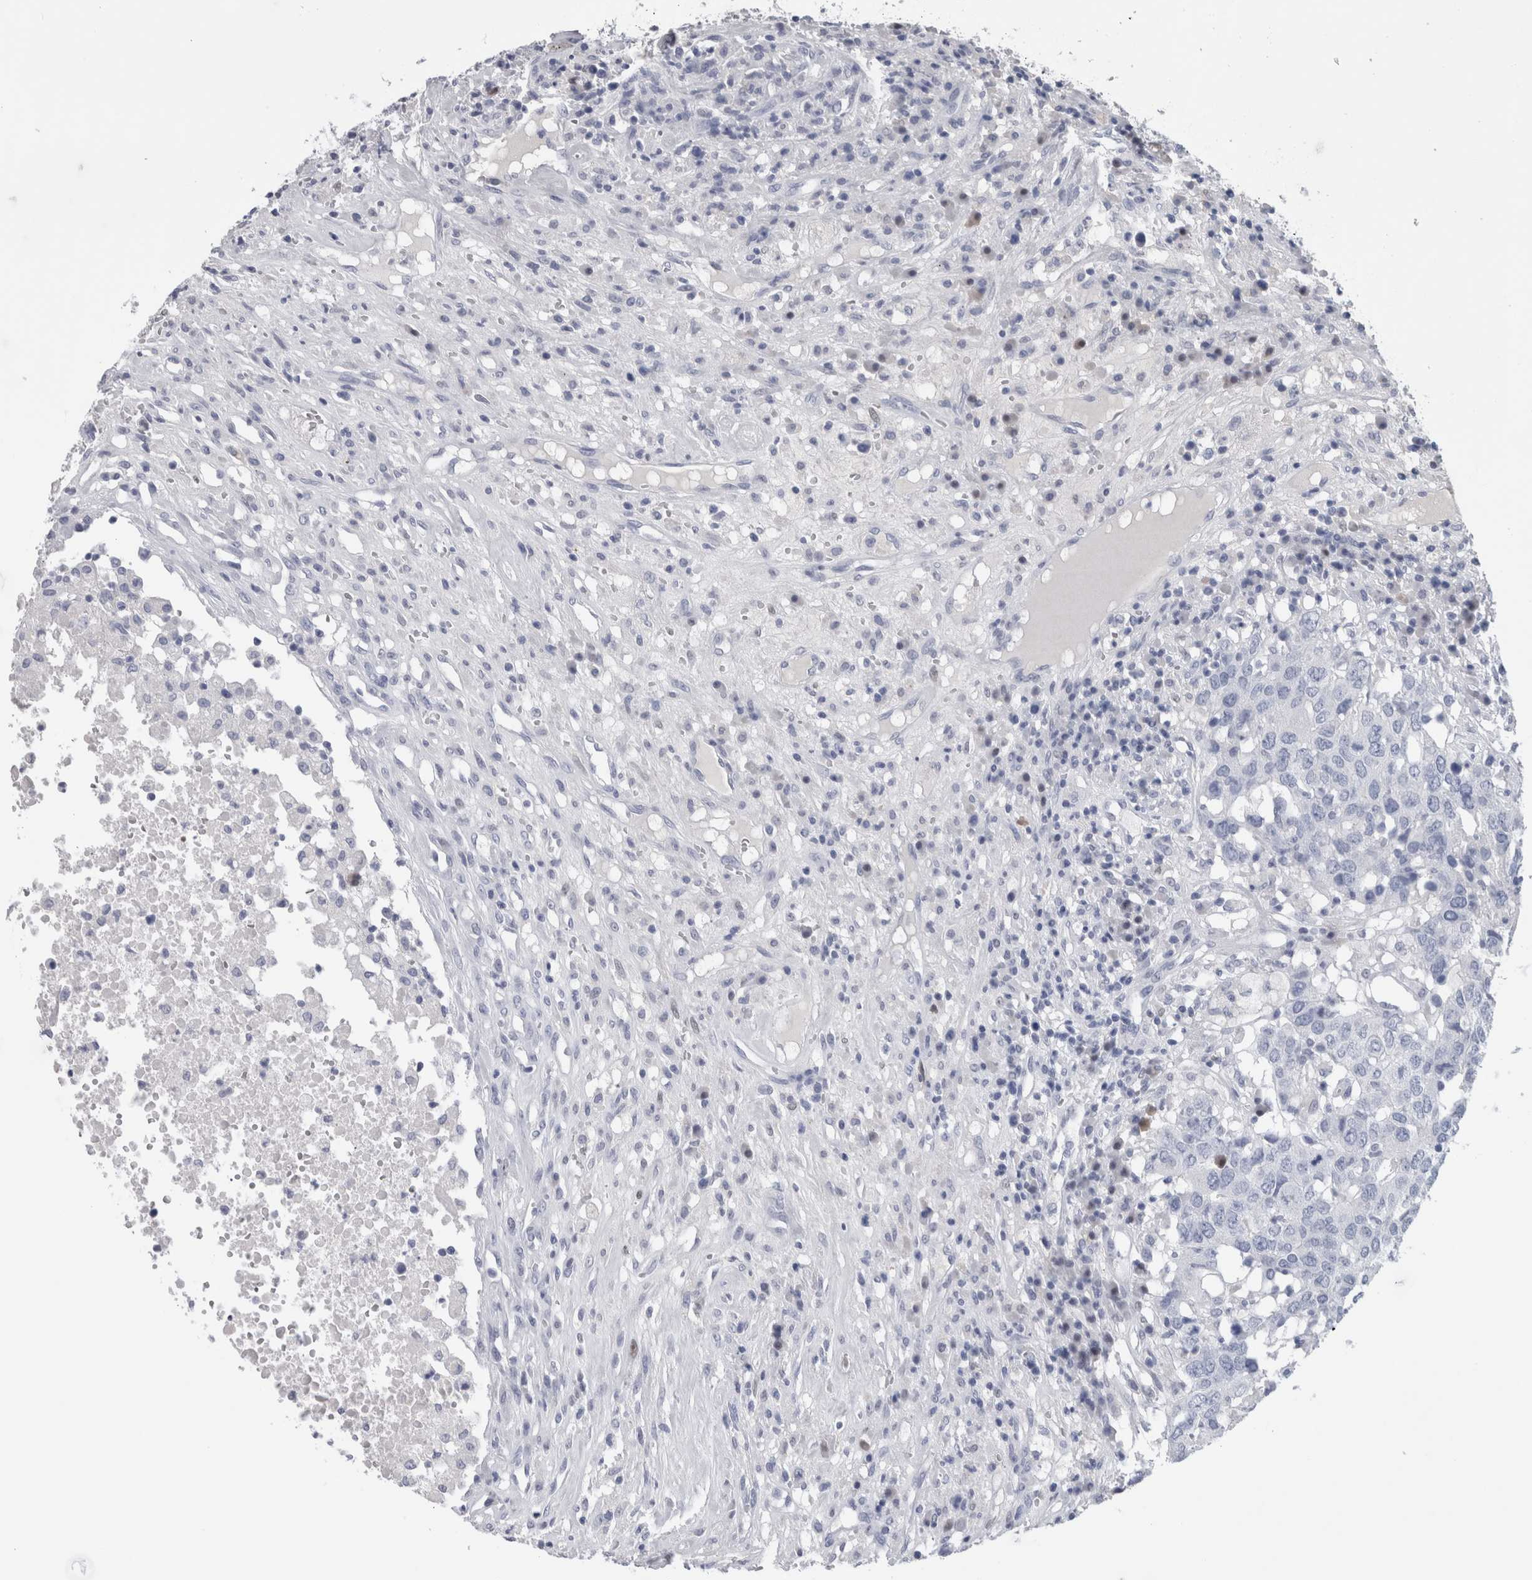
{"staining": {"intensity": "negative", "quantity": "none", "location": "none"}, "tissue": "head and neck cancer", "cell_type": "Tumor cells", "image_type": "cancer", "snomed": [{"axis": "morphology", "description": "Squamous cell carcinoma, NOS"}, {"axis": "topography", "description": "Head-Neck"}], "caption": "Tumor cells show no significant protein expression in head and neck cancer.", "gene": "CA8", "patient": {"sex": "male", "age": 66}}